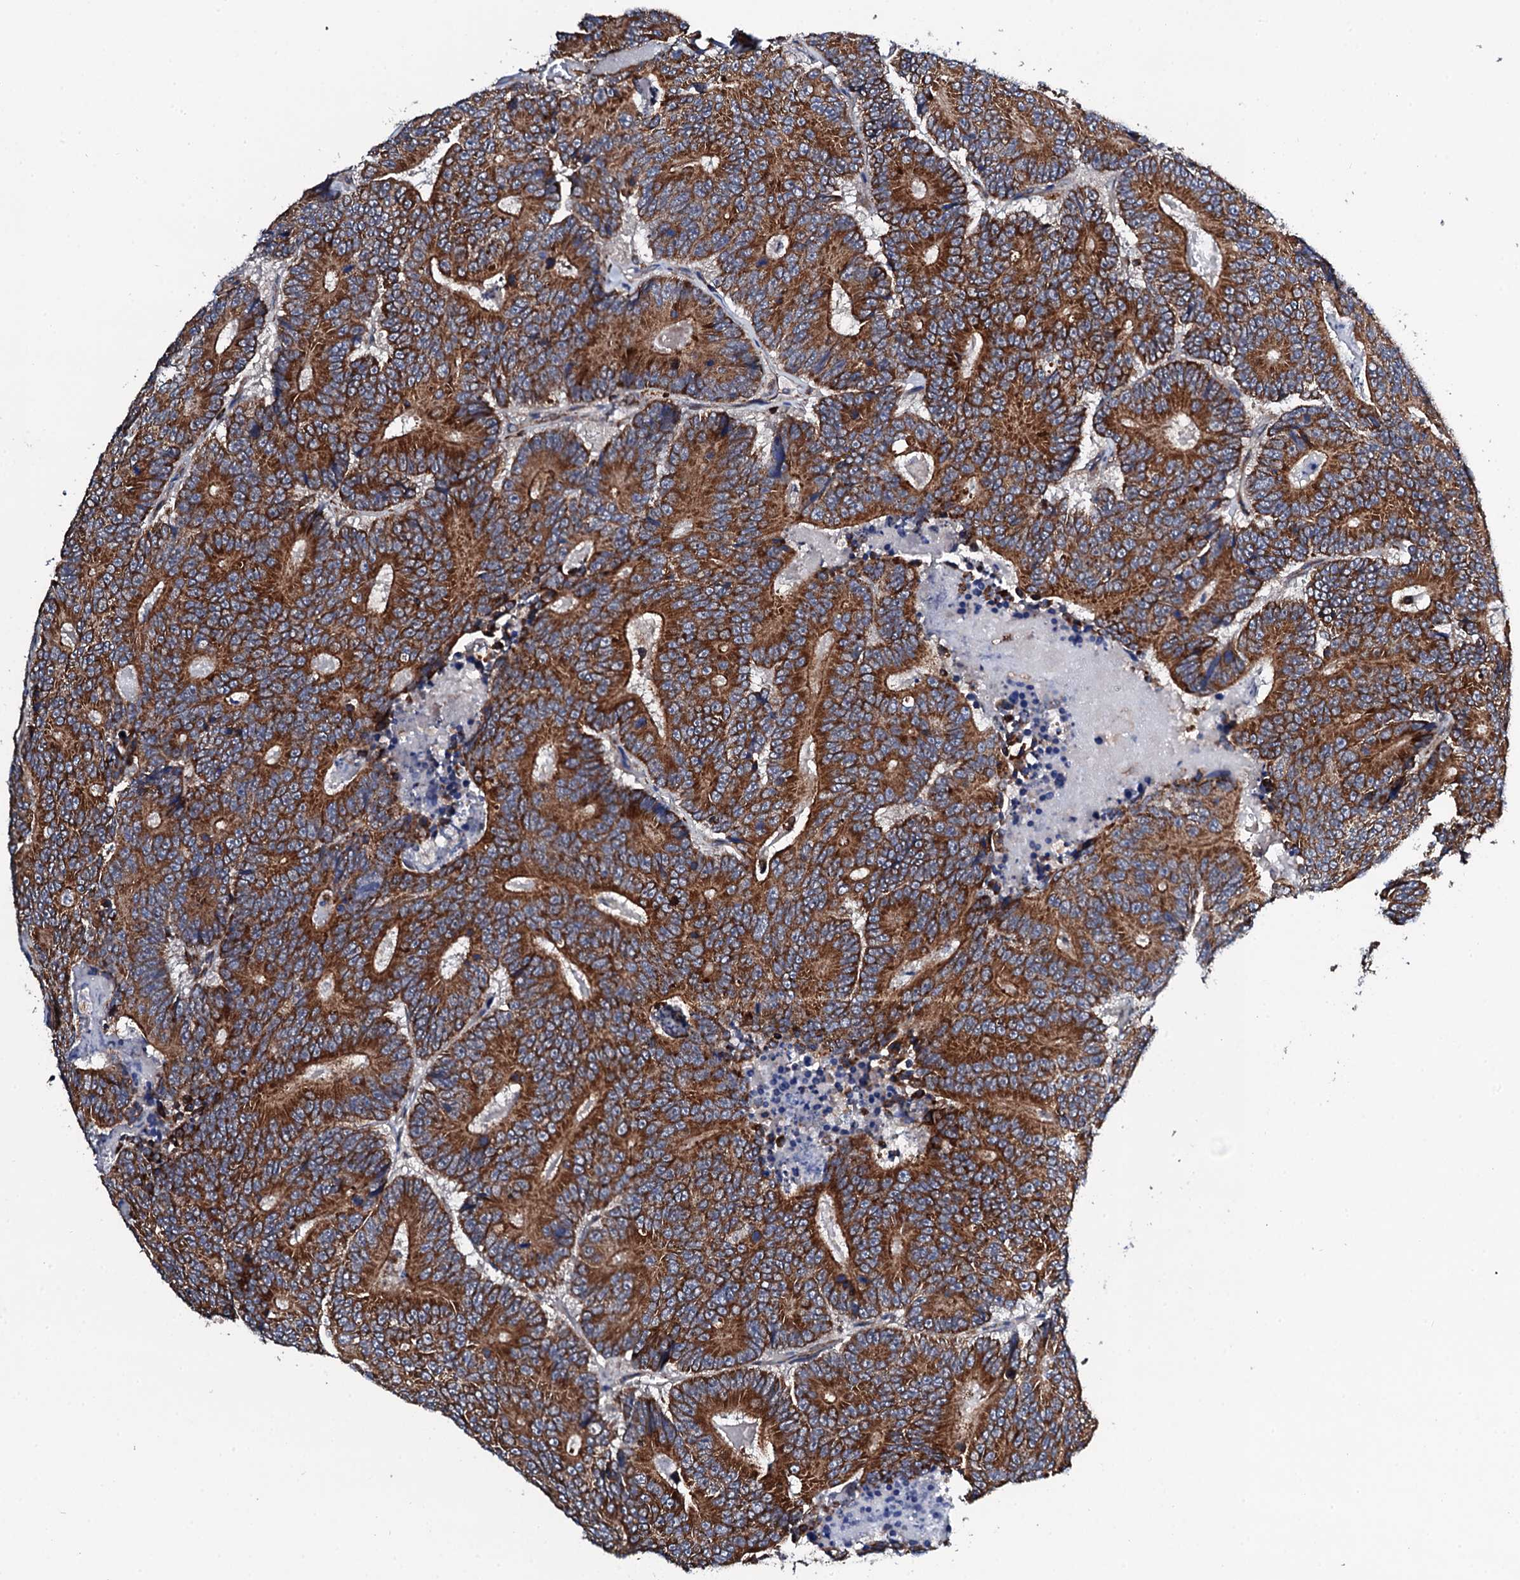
{"staining": {"intensity": "strong", "quantity": ">75%", "location": "cytoplasmic/membranous"}, "tissue": "colorectal cancer", "cell_type": "Tumor cells", "image_type": "cancer", "snomed": [{"axis": "morphology", "description": "Adenocarcinoma, NOS"}, {"axis": "topography", "description": "Colon"}], "caption": "Colorectal adenocarcinoma was stained to show a protein in brown. There is high levels of strong cytoplasmic/membranous expression in about >75% of tumor cells. (brown staining indicates protein expression, while blue staining denotes nuclei).", "gene": "COG4", "patient": {"sex": "male", "age": 83}}